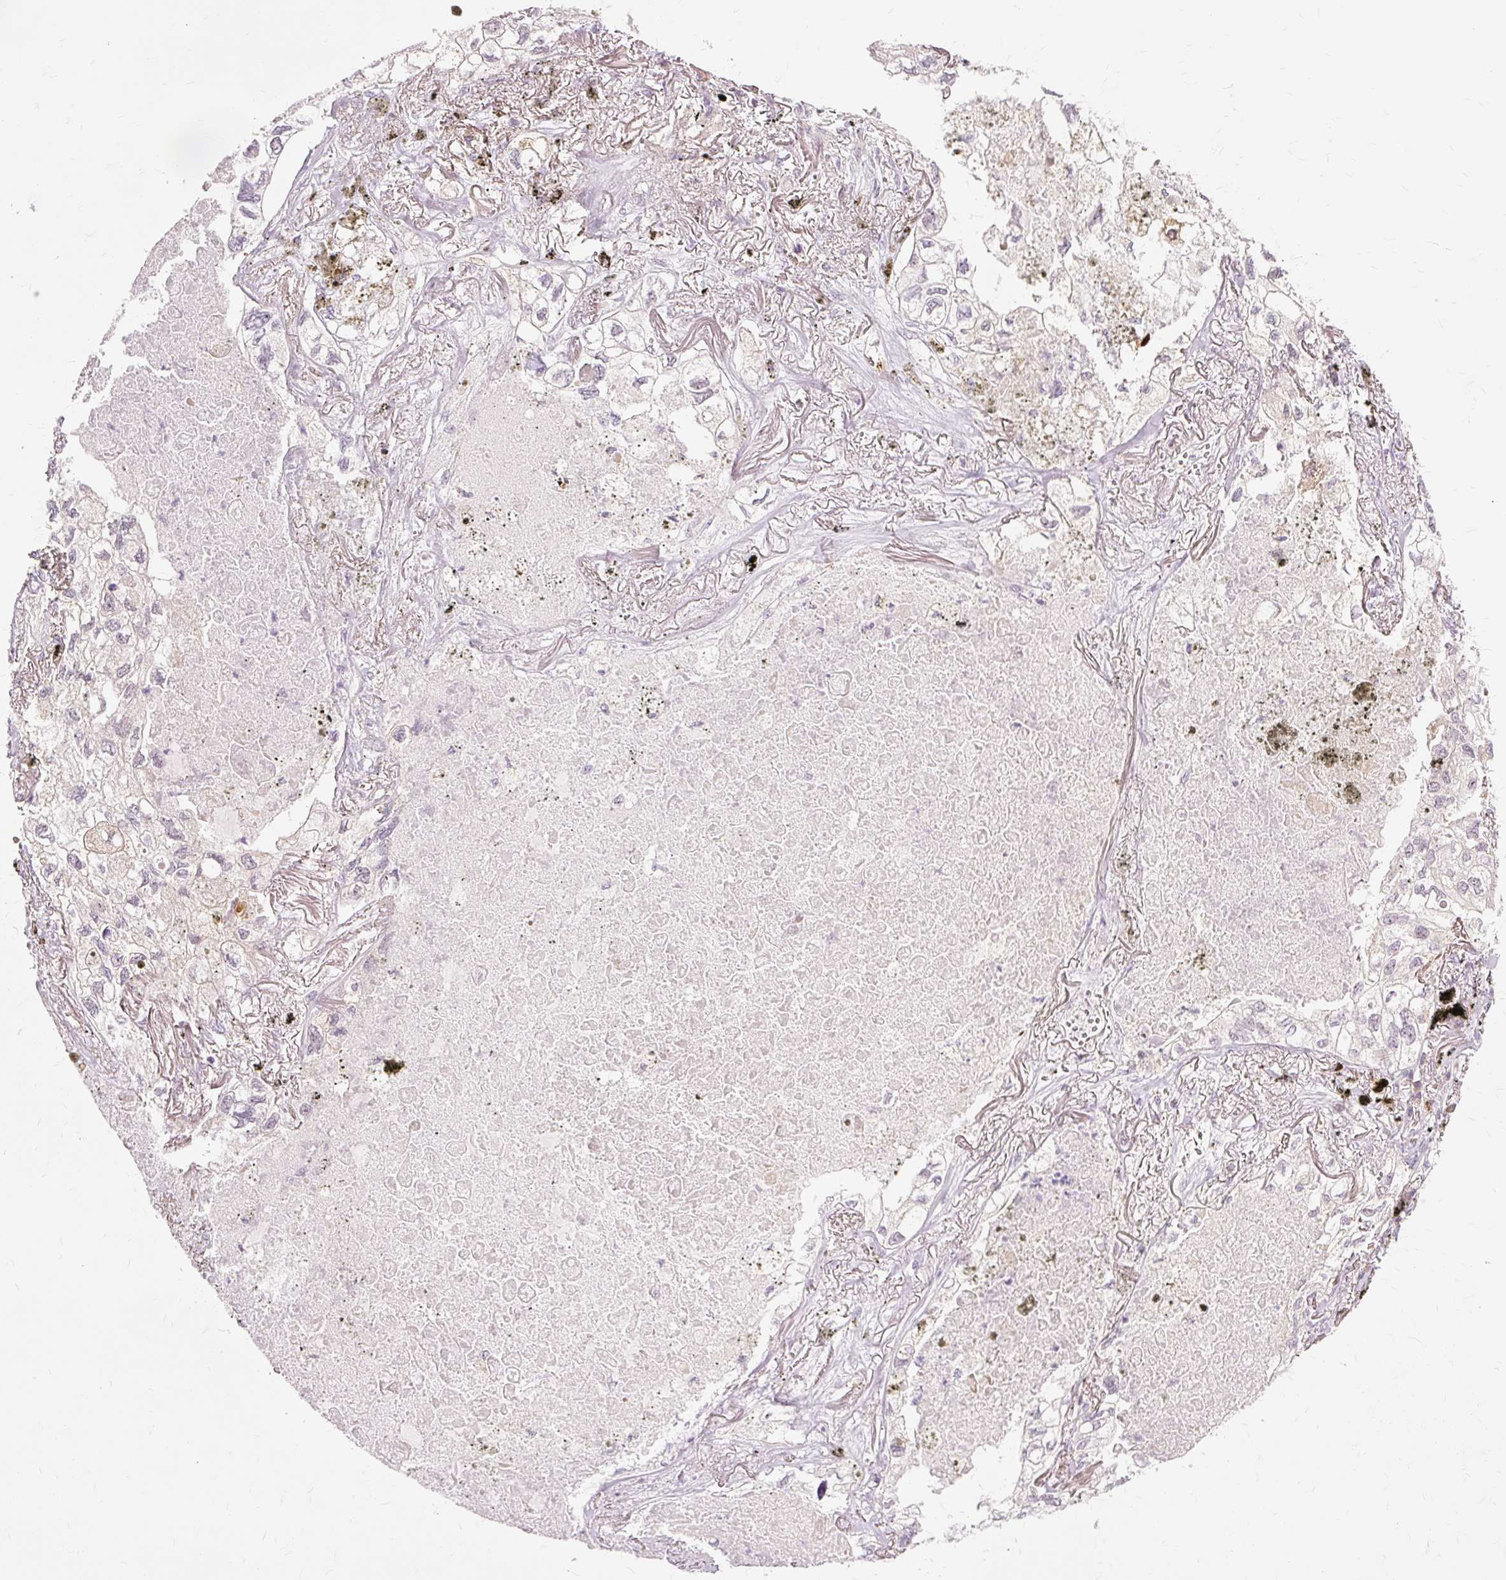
{"staining": {"intensity": "weak", "quantity": "<25%", "location": "cytoplasmic/membranous"}, "tissue": "lung cancer", "cell_type": "Tumor cells", "image_type": "cancer", "snomed": [{"axis": "morphology", "description": "Adenocarcinoma, NOS"}, {"axis": "topography", "description": "Lung"}], "caption": "Human lung cancer stained for a protein using immunohistochemistry (IHC) demonstrates no positivity in tumor cells.", "gene": "MMACHC", "patient": {"sex": "male", "age": 65}}